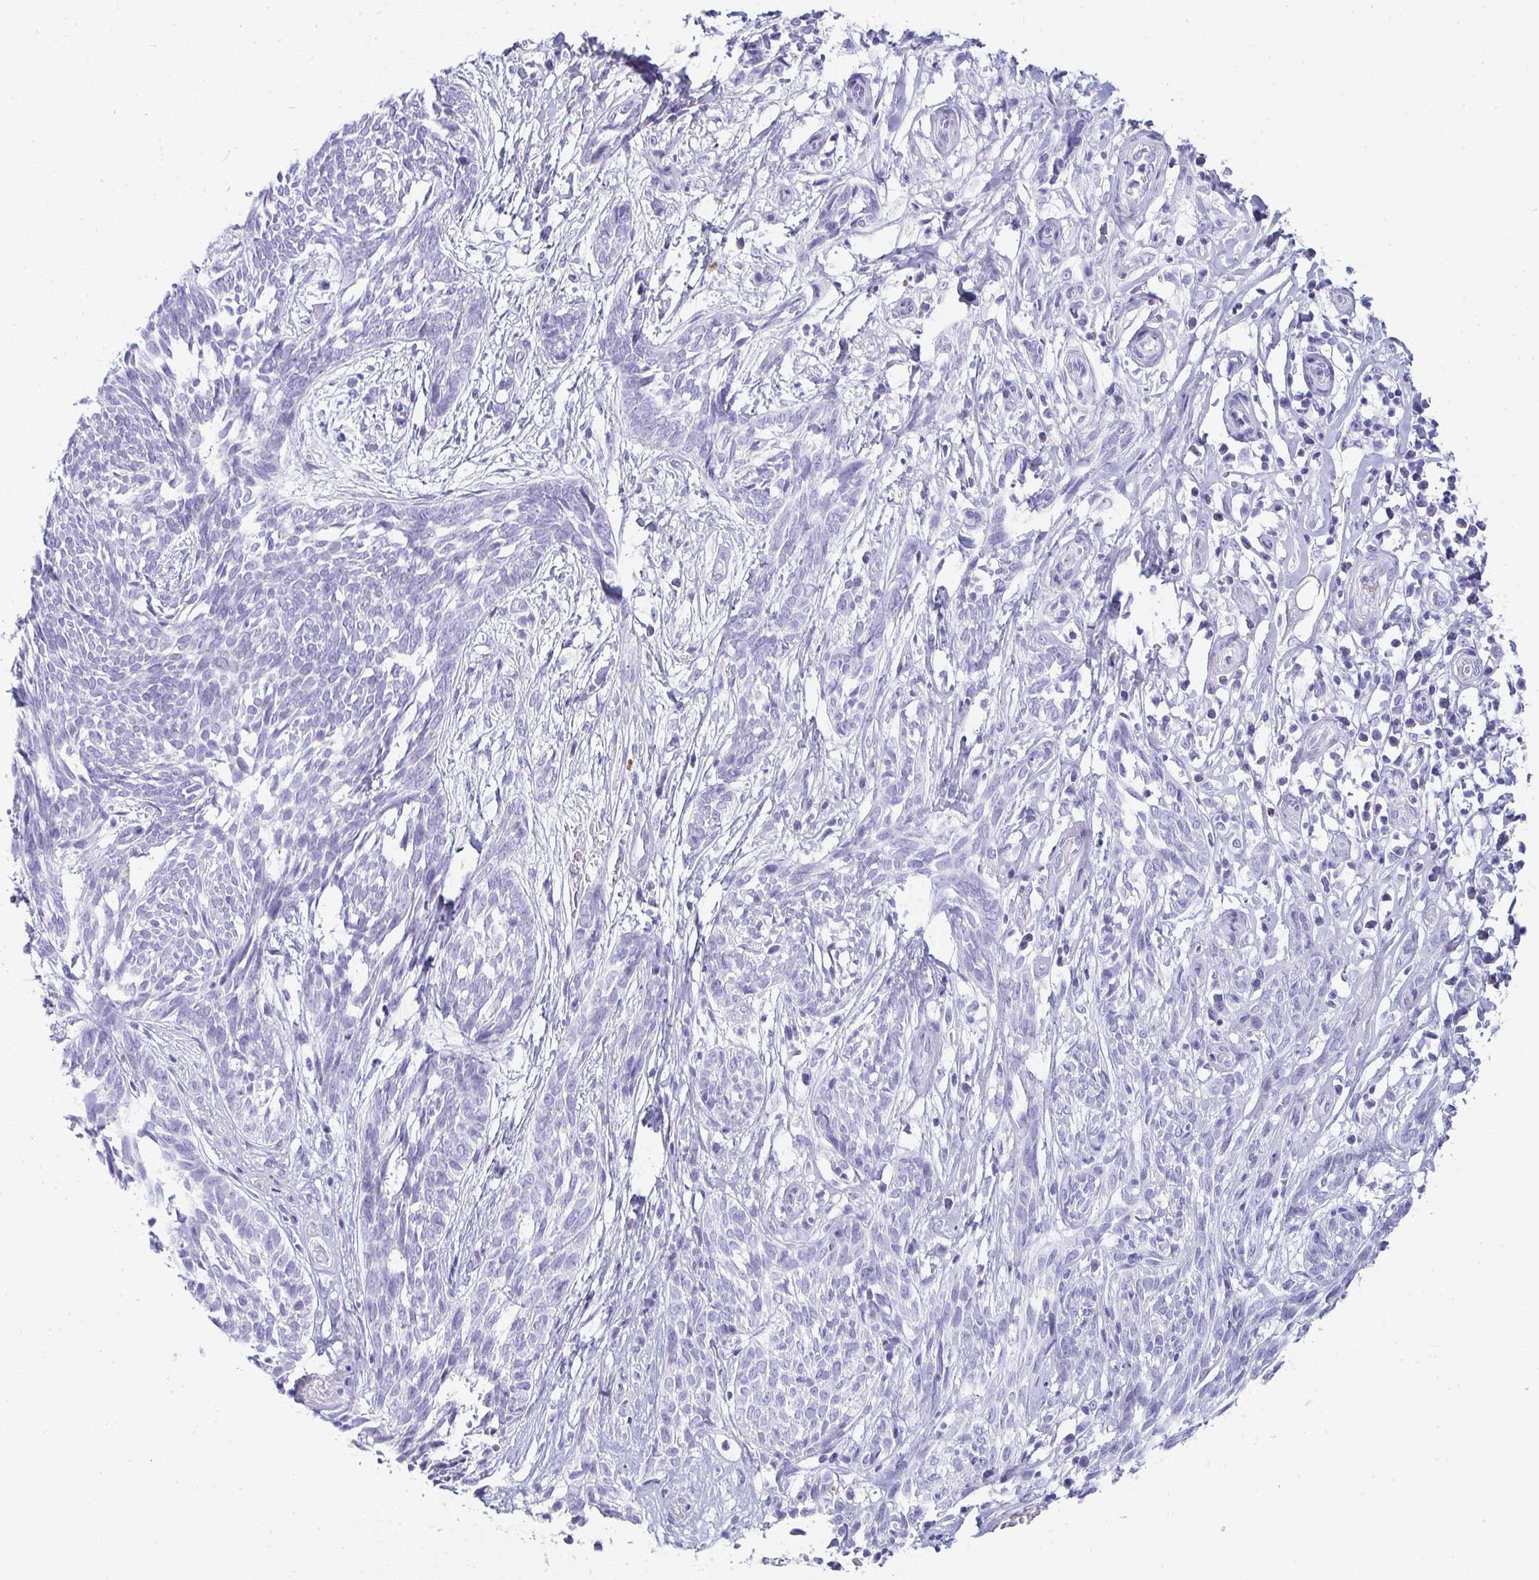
{"staining": {"intensity": "negative", "quantity": "none", "location": "none"}, "tissue": "skin cancer", "cell_type": "Tumor cells", "image_type": "cancer", "snomed": [{"axis": "morphology", "description": "Basal cell carcinoma"}, {"axis": "topography", "description": "Skin"}, {"axis": "topography", "description": "Skin, foot"}], "caption": "High magnification brightfield microscopy of skin cancer (basal cell carcinoma) stained with DAB (brown) and counterstained with hematoxylin (blue): tumor cells show no significant expression.", "gene": "PRND", "patient": {"sex": "female", "age": 86}}